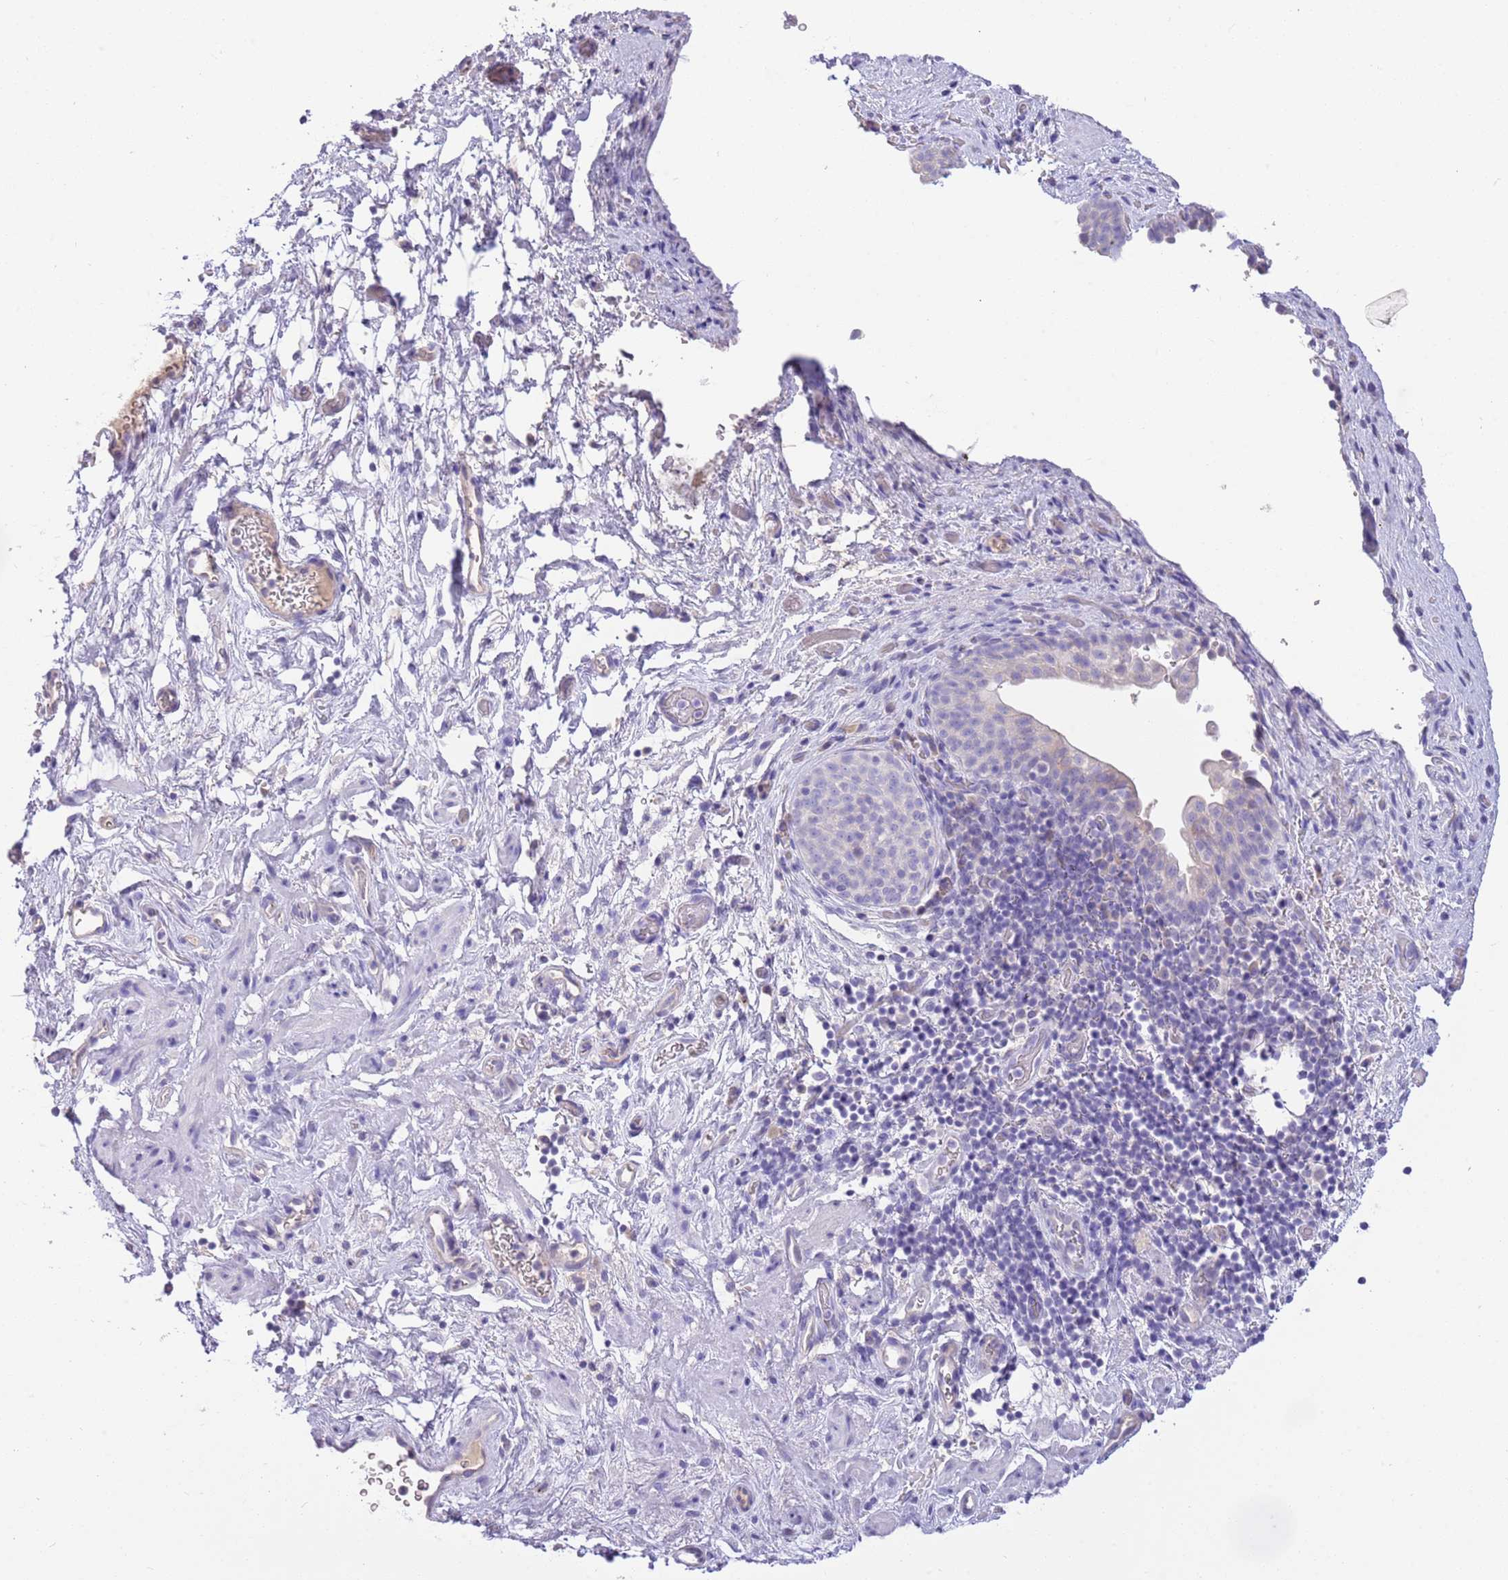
{"staining": {"intensity": "negative", "quantity": "none", "location": "none"}, "tissue": "smooth muscle", "cell_type": "Smooth muscle cells", "image_type": "normal", "snomed": [{"axis": "morphology", "description": "Normal tissue, NOS"}, {"axis": "topography", "description": "Smooth muscle"}, {"axis": "topography", "description": "Peripheral nerve tissue"}], "caption": "Benign smooth muscle was stained to show a protein in brown. There is no significant staining in smooth muscle cells. The staining is performed using DAB (3,3'-diaminobenzidine) brown chromogen with nuclei counter-stained in using hematoxylin.", "gene": "SFTPA1", "patient": {"sex": "male", "age": 69}}